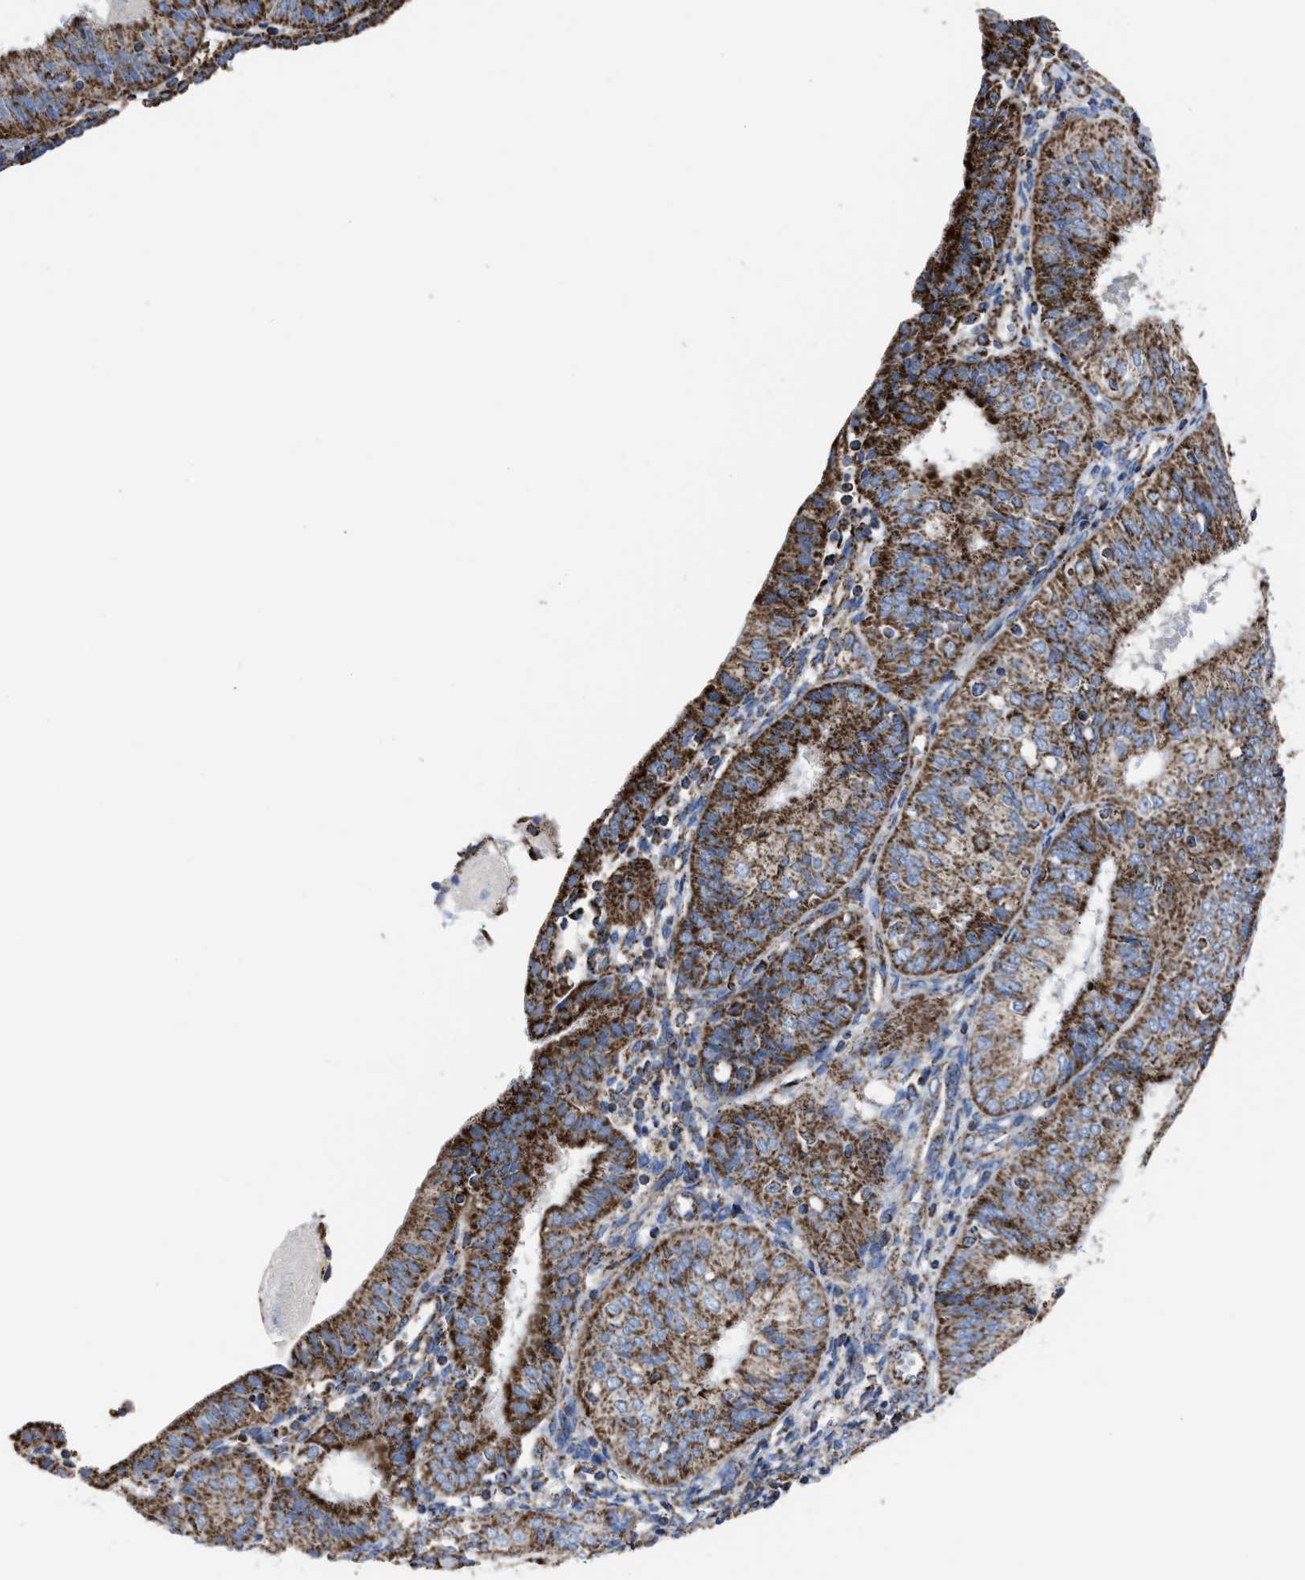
{"staining": {"intensity": "strong", "quantity": ">75%", "location": "cytoplasmic/membranous"}, "tissue": "endometrial cancer", "cell_type": "Tumor cells", "image_type": "cancer", "snomed": [{"axis": "morphology", "description": "Adenocarcinoma, NOS"}, {"axis": "topography", "description": "Endometrium"}], "caption": "The immunohistochemical stain highlights strong cytoplasmic/membranous staining in tumor cells of endometrial cancer (adenocarcinoma) tissue.", "gene": "NDUFV3", "patient": {"sex": "female", "age": 58}}